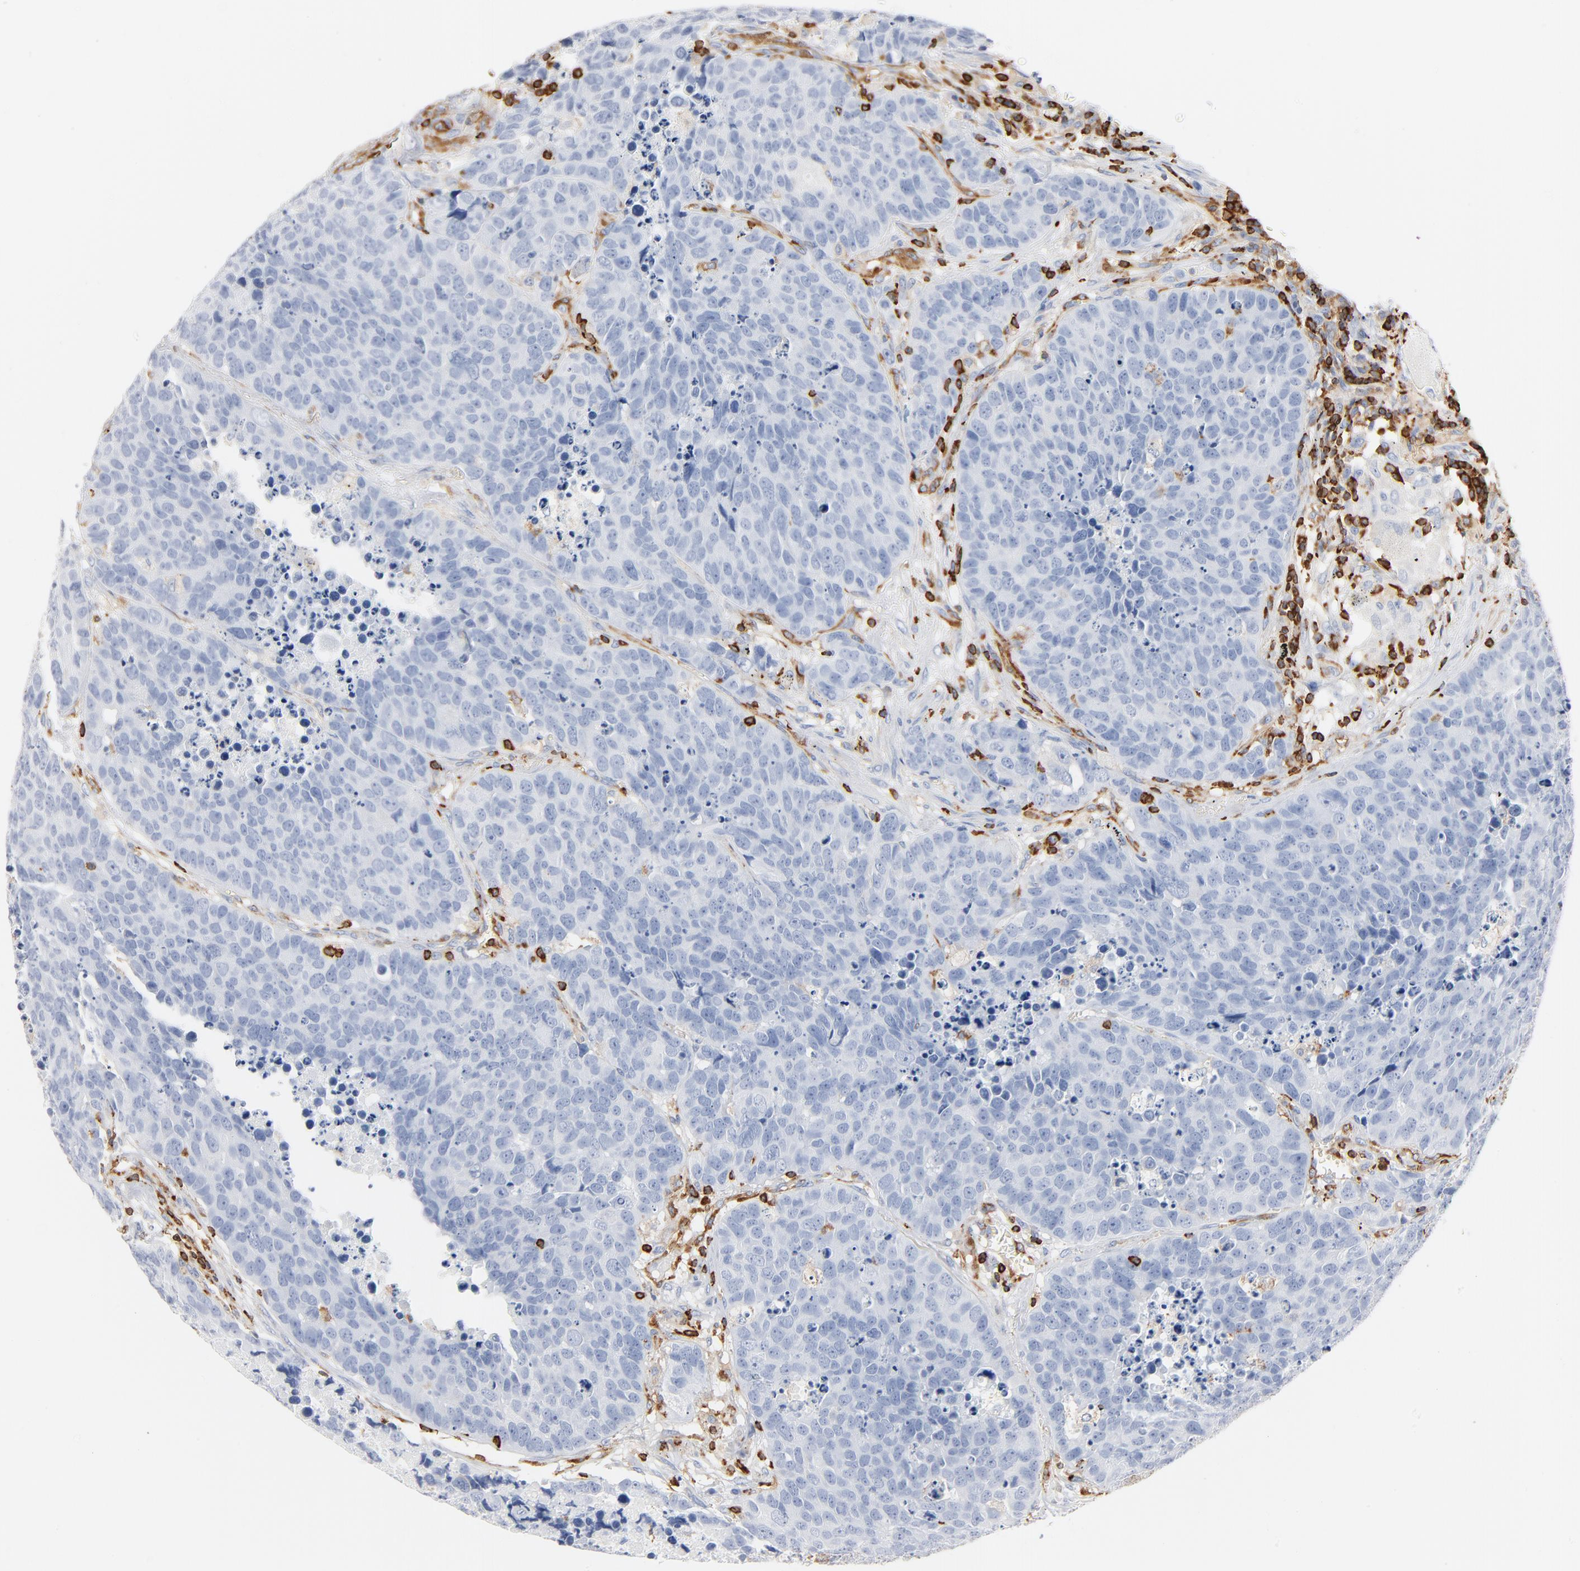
{"staining": {"intensity": "negative", "quantity": "none", "location": "none"}, "tissue": "carcinoid", "cell_type": "Tumor cells", "image_type": "cancer", "snomed": [{"axis": "morphology", "description": "Carcinoid, malignant, NOS"}, {"axis": "topography", "description": "Lung"}], "caption": "DAB (3,3'-diaminobenzidine) immunohistochemical staining of human carcinoid demonstrates no significant positivity in tumor cells. (Immunohistochemistry, brightfield microscopy, high magnification).", "gene": "SH3KBP1", "patient": {"sex": "male", "age": 60}}